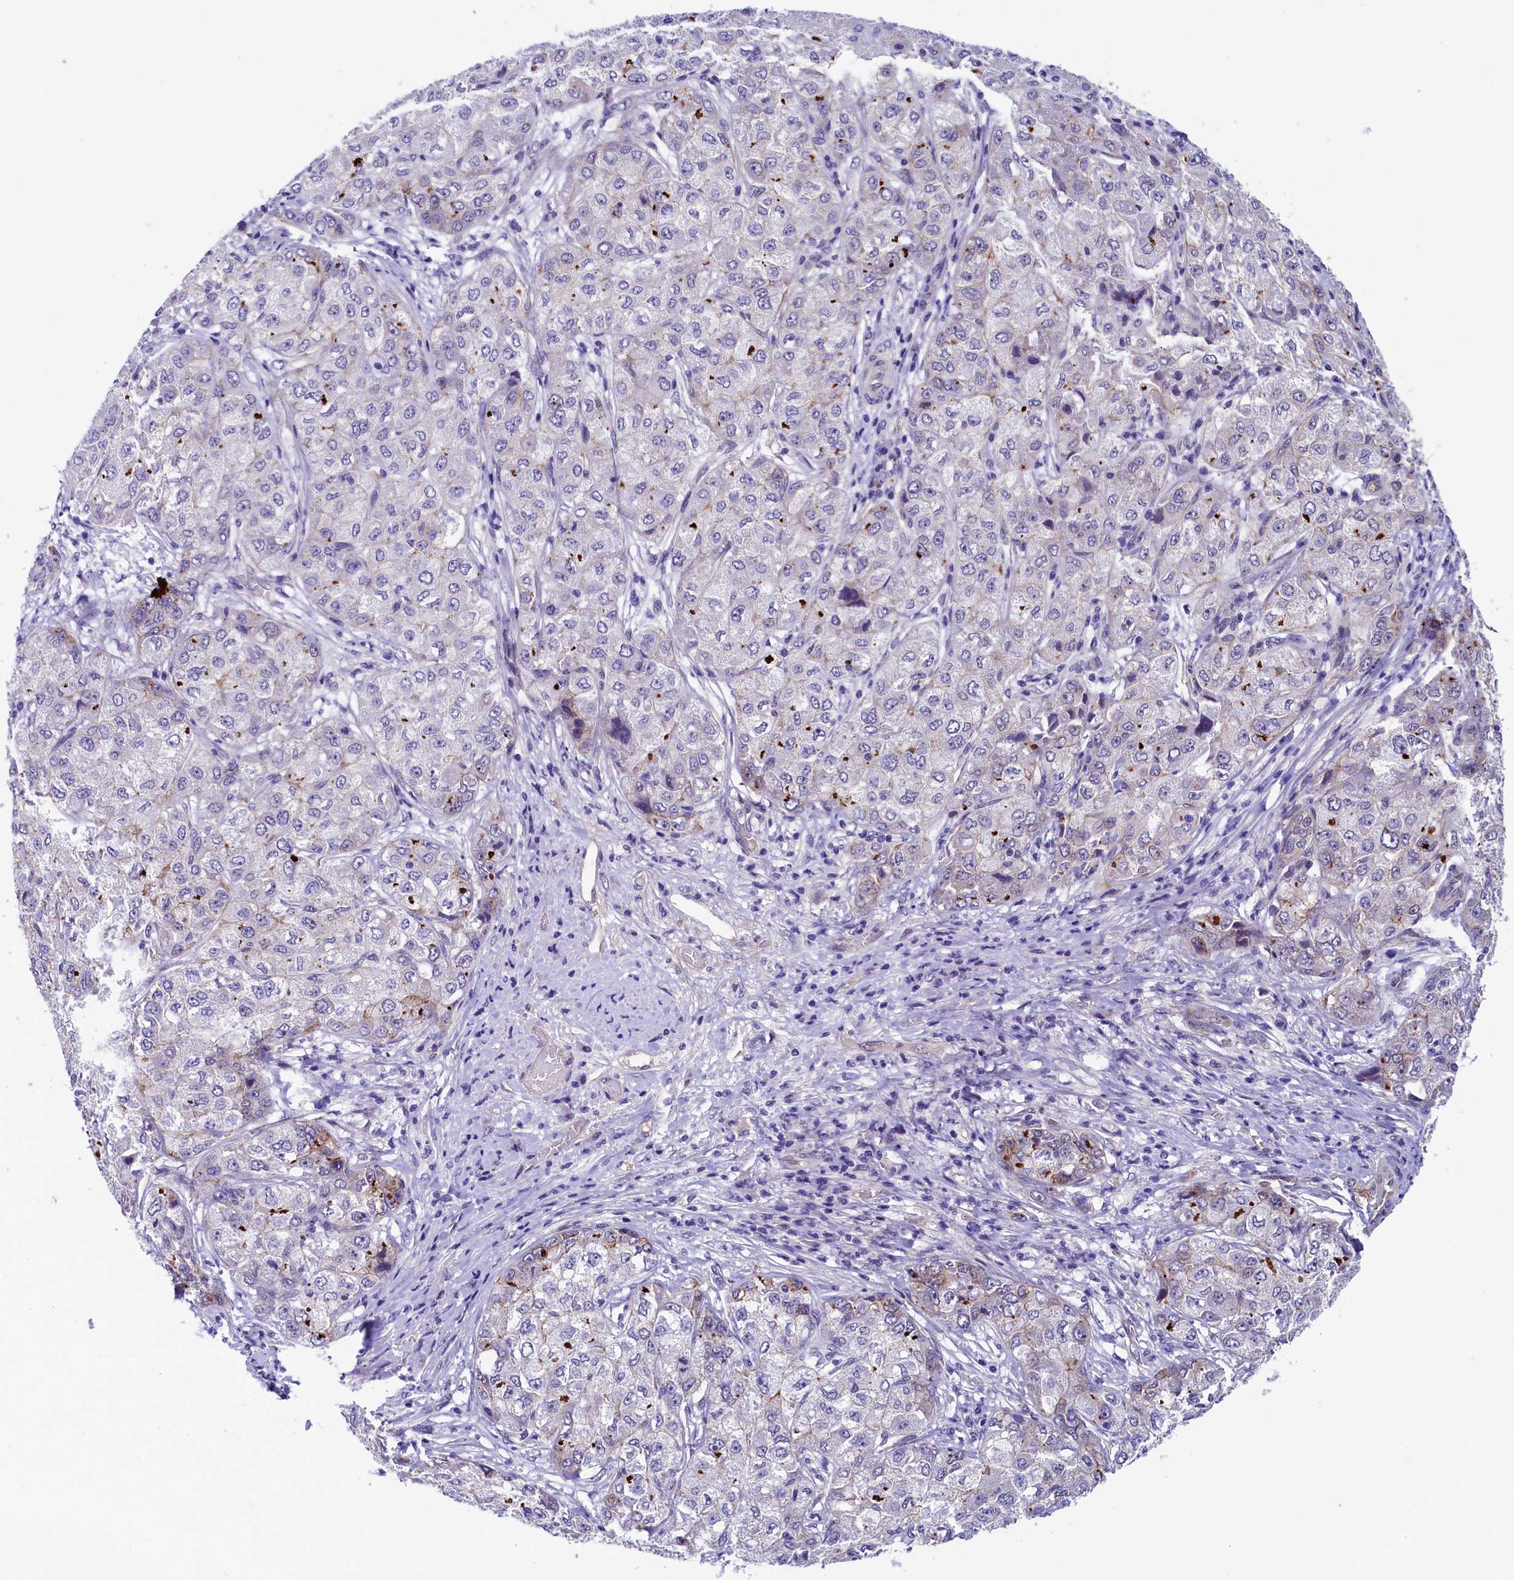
{"staining": {"intensity": "negative", "quantity": "none", "location": "none"}, "tissue": "liver cancer", "cell_type": "Tumor cells", "image_type": "cancer", "snomed": [{"axis": "morphology", "description": "Carcinoma, Hepatocellular, NOS"}, {"axis": "topography", "description": "Liver"}], "caption": "This is an immunohistochemistry (IHC) micrograph of liver cancer. There is no positivity in tumor cells.", "gene": "ARL14EP", "patient": {"sex": "male", "age": 80}}